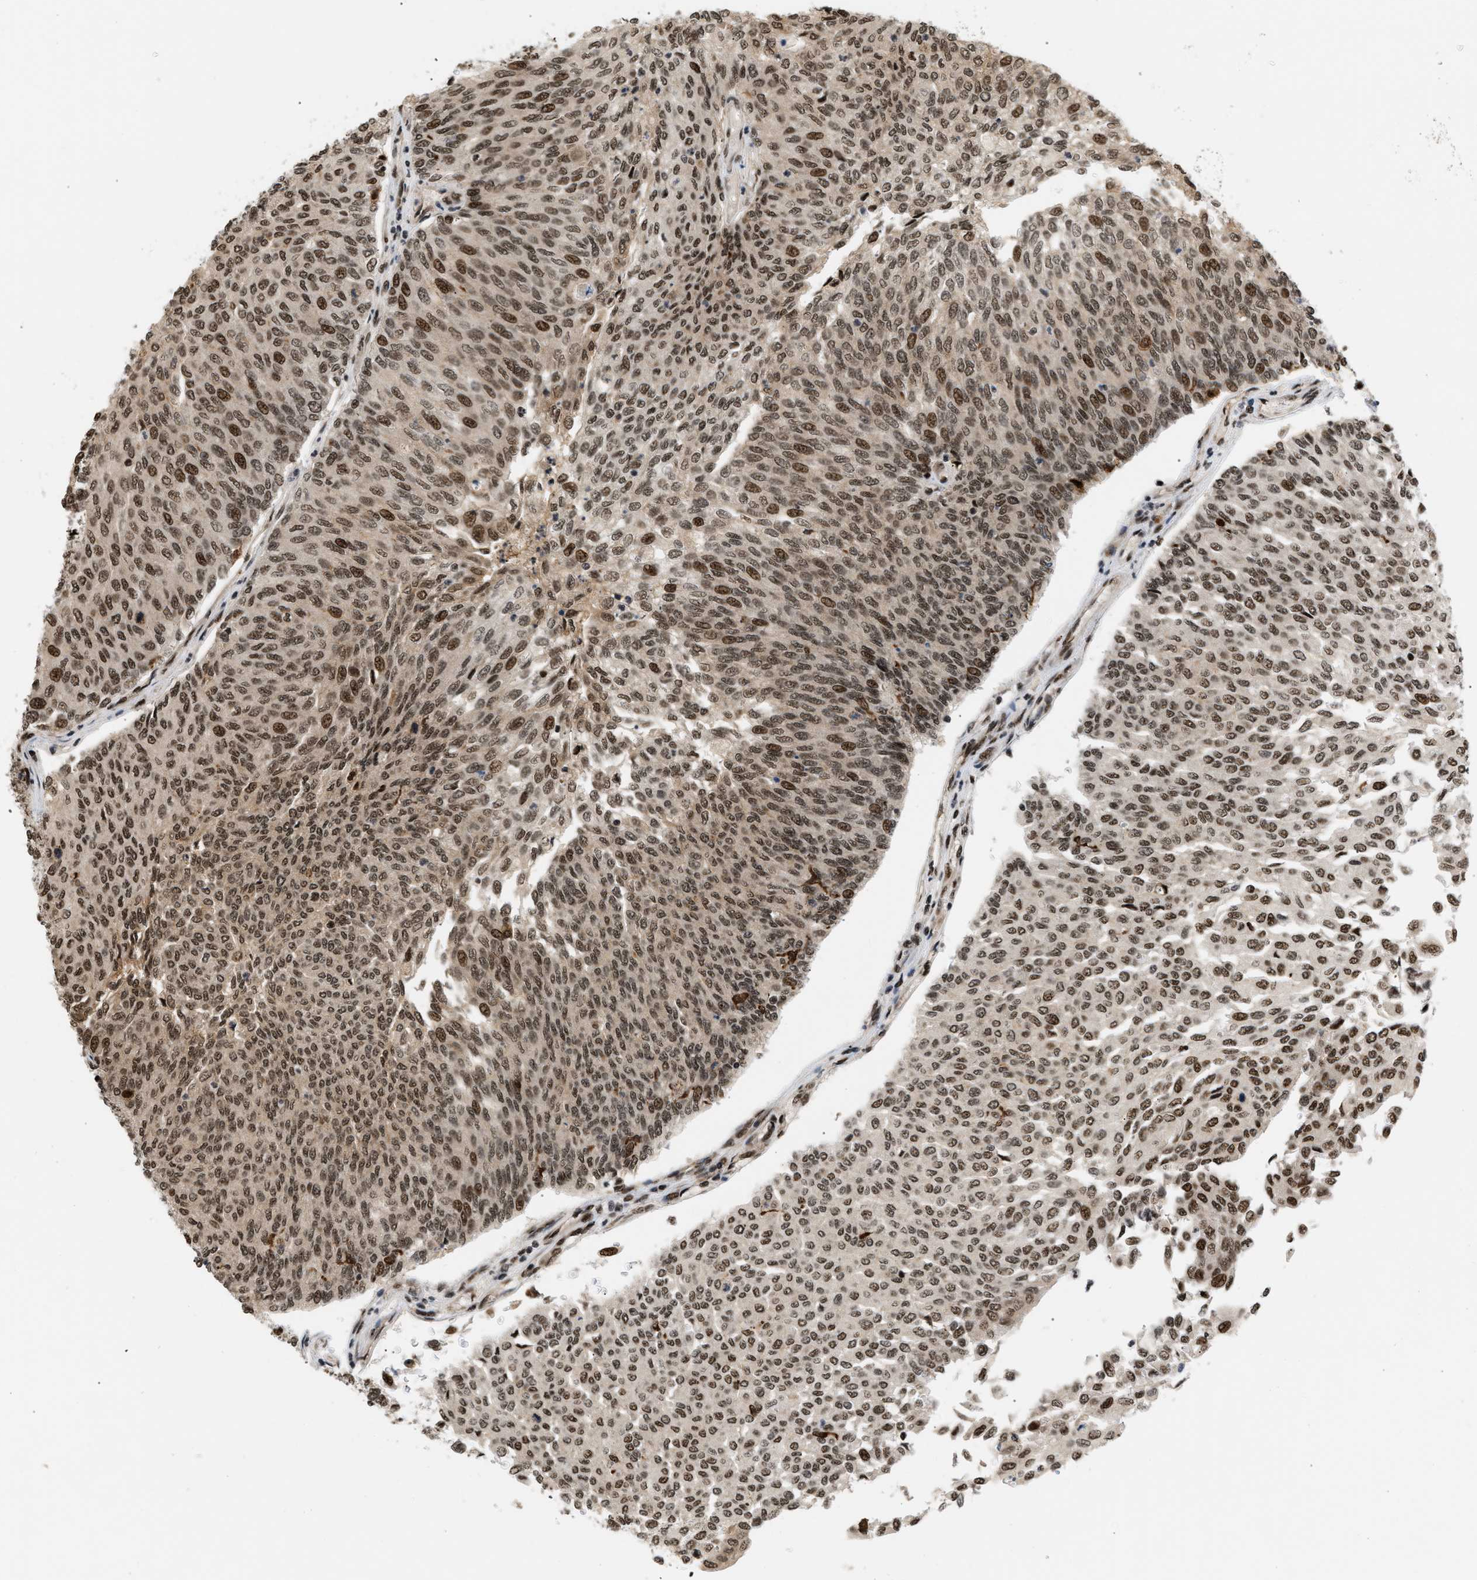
{"staining": {"intensity": "moderate", "quantity": ">75%", "location": "nuclear"}, "tissue": "urothelial cancer", "cell_type": "Tumor cells", "image_type": "cancer", "snomed": [{"axis": "morphology", "description": "Urothelial carcinoma, Low grade"}, {"axis": "topography", "description": "Urinary bladder"}], "caption": "Urothelial cancer tissue exhibits moderate nuclear expression in about >75% of tumor cells, visualized by immunohistochemistry. The staining was performed using DAB (3,3'-diaminobenzidine), with brown indicating positive protein expression. Nuclei are stained blue with hematoxylin.", "gene": "RBM5", "patient": {"sex": "female", "age": 79}}